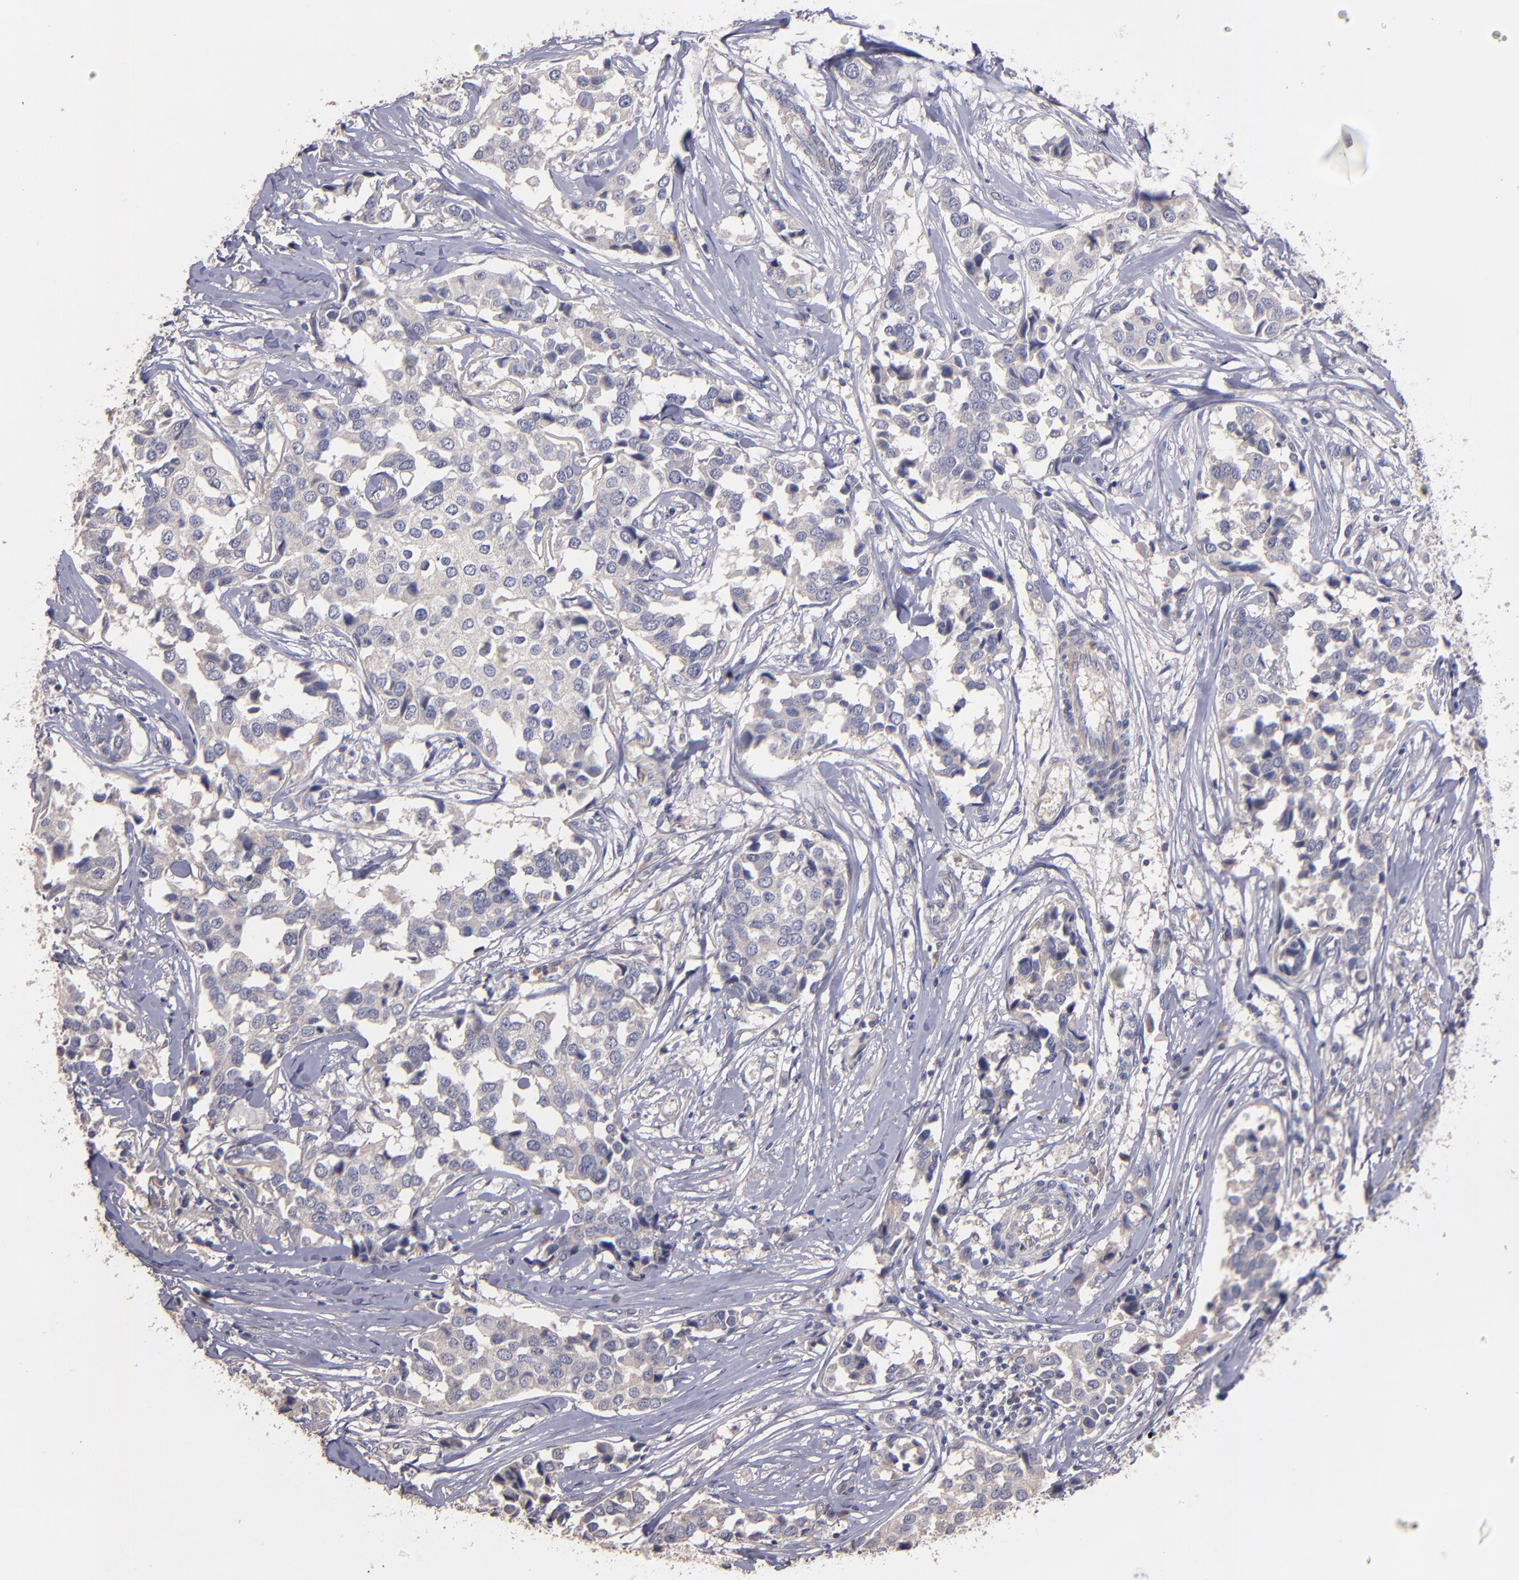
{"staining": {"intensity": "negative", "quantity": "none", "location": "none"}, "tissue": "breast cancer", "cell_type": "Tumor cells", "image_type": "cancer", "snomed": [{"axis": "morphology", "description": "Duct carcinoma"}, {"axis": "topography", "description": "Breast"}], "caption": "This is an immunohistochemistry image of breast invasive ductal carcinoma. There is no expression in tumor cells.", "gene": "MAGEE1", "patient": {"sex": "female", "age": 80}}